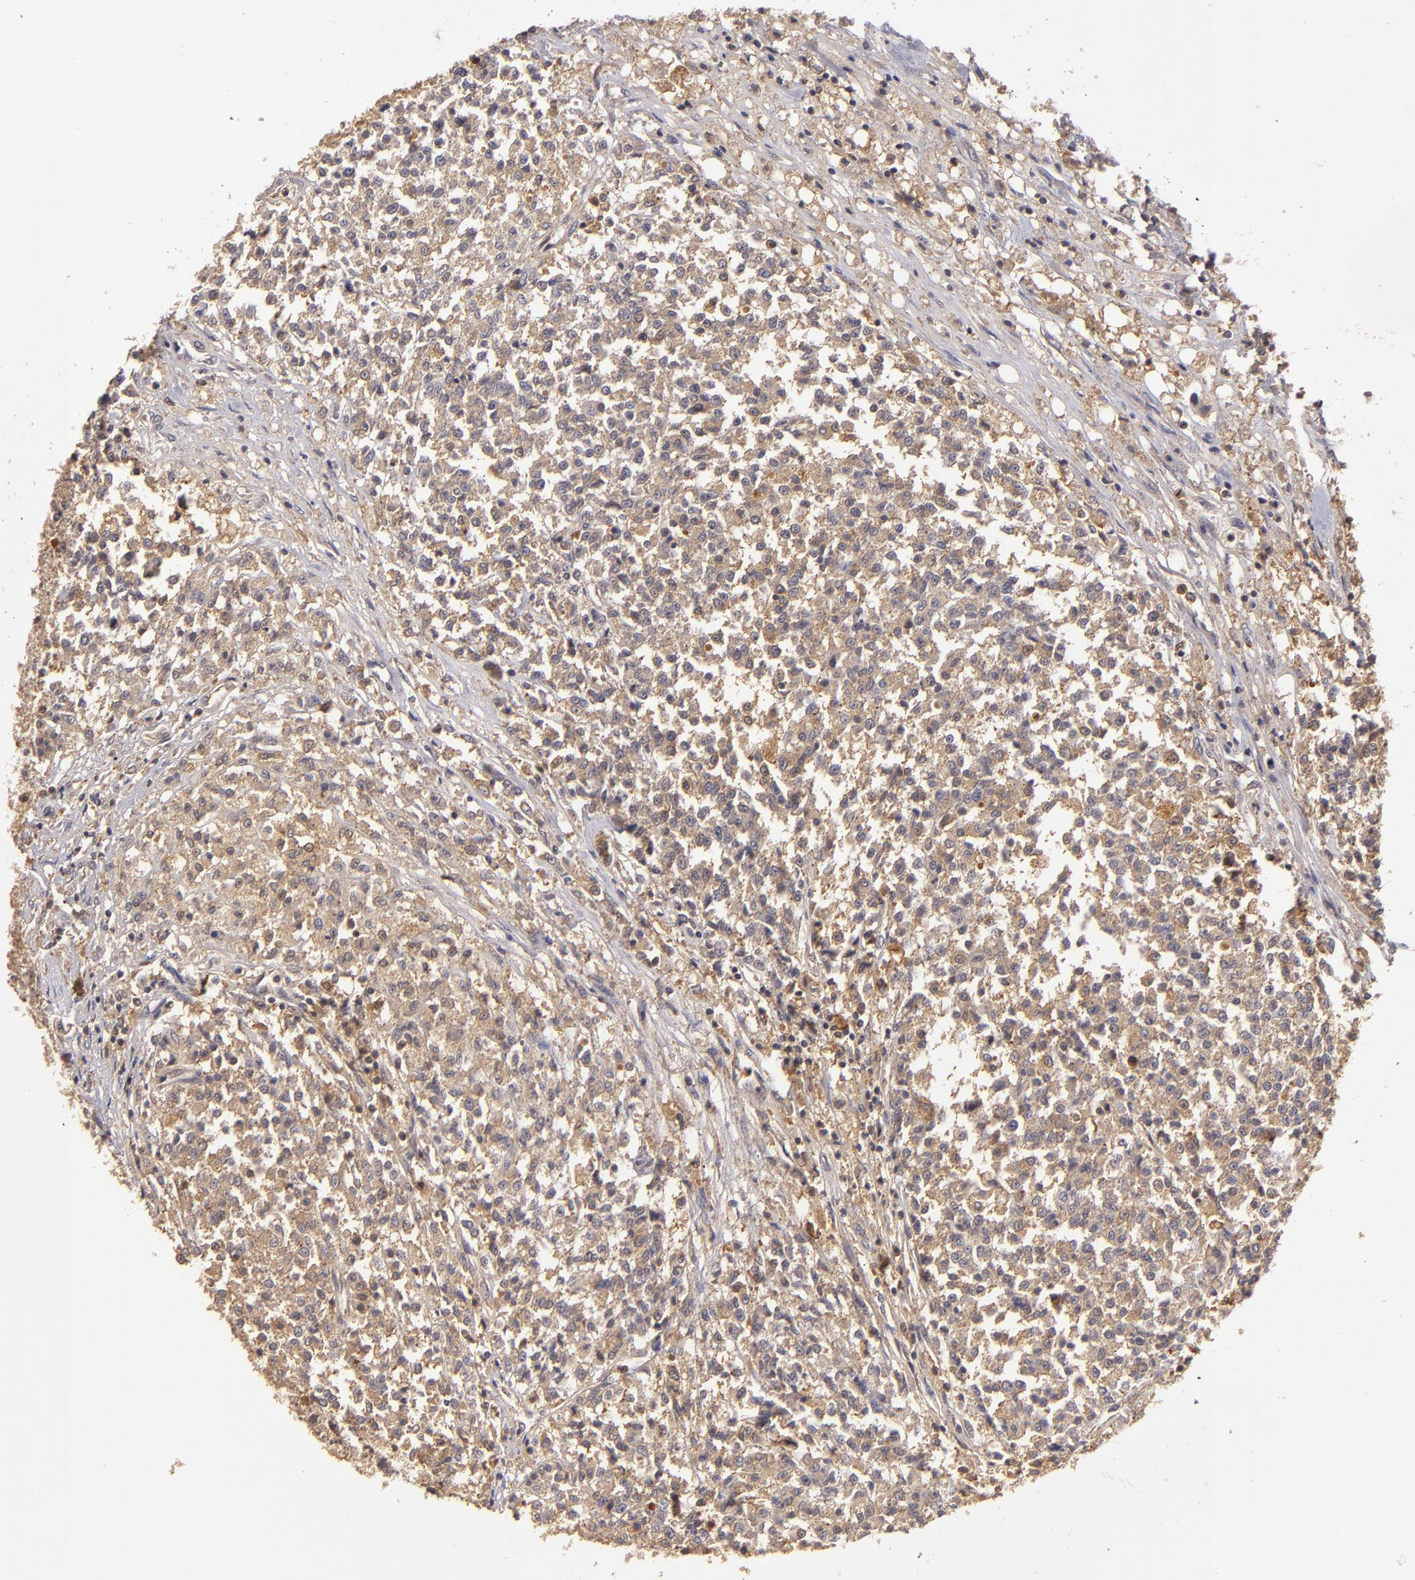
{"staining": {"intensity": "strong", "quantity": ">75%", "location": "cytoplasmic/membranous"}, "tissue": "testis cancer", "cell_type": "Tumor cells", "image_type": "cancer", "snomed": [{"axis": "morphology", "description": "Seminoma, NOS"}, {"axis": "topography", "description": "Testis"}], "caption": "Tumor cells show high levels of strong cytoplasmic/membranous staining in about >75% of cells in testis cancer. (Stains: DAB in brown, nuclei in blue, Microscopy: brightfield microscopy at high magnification).", "gene": "PRKCD", "patient": {"sex": "male", "age": 59}}